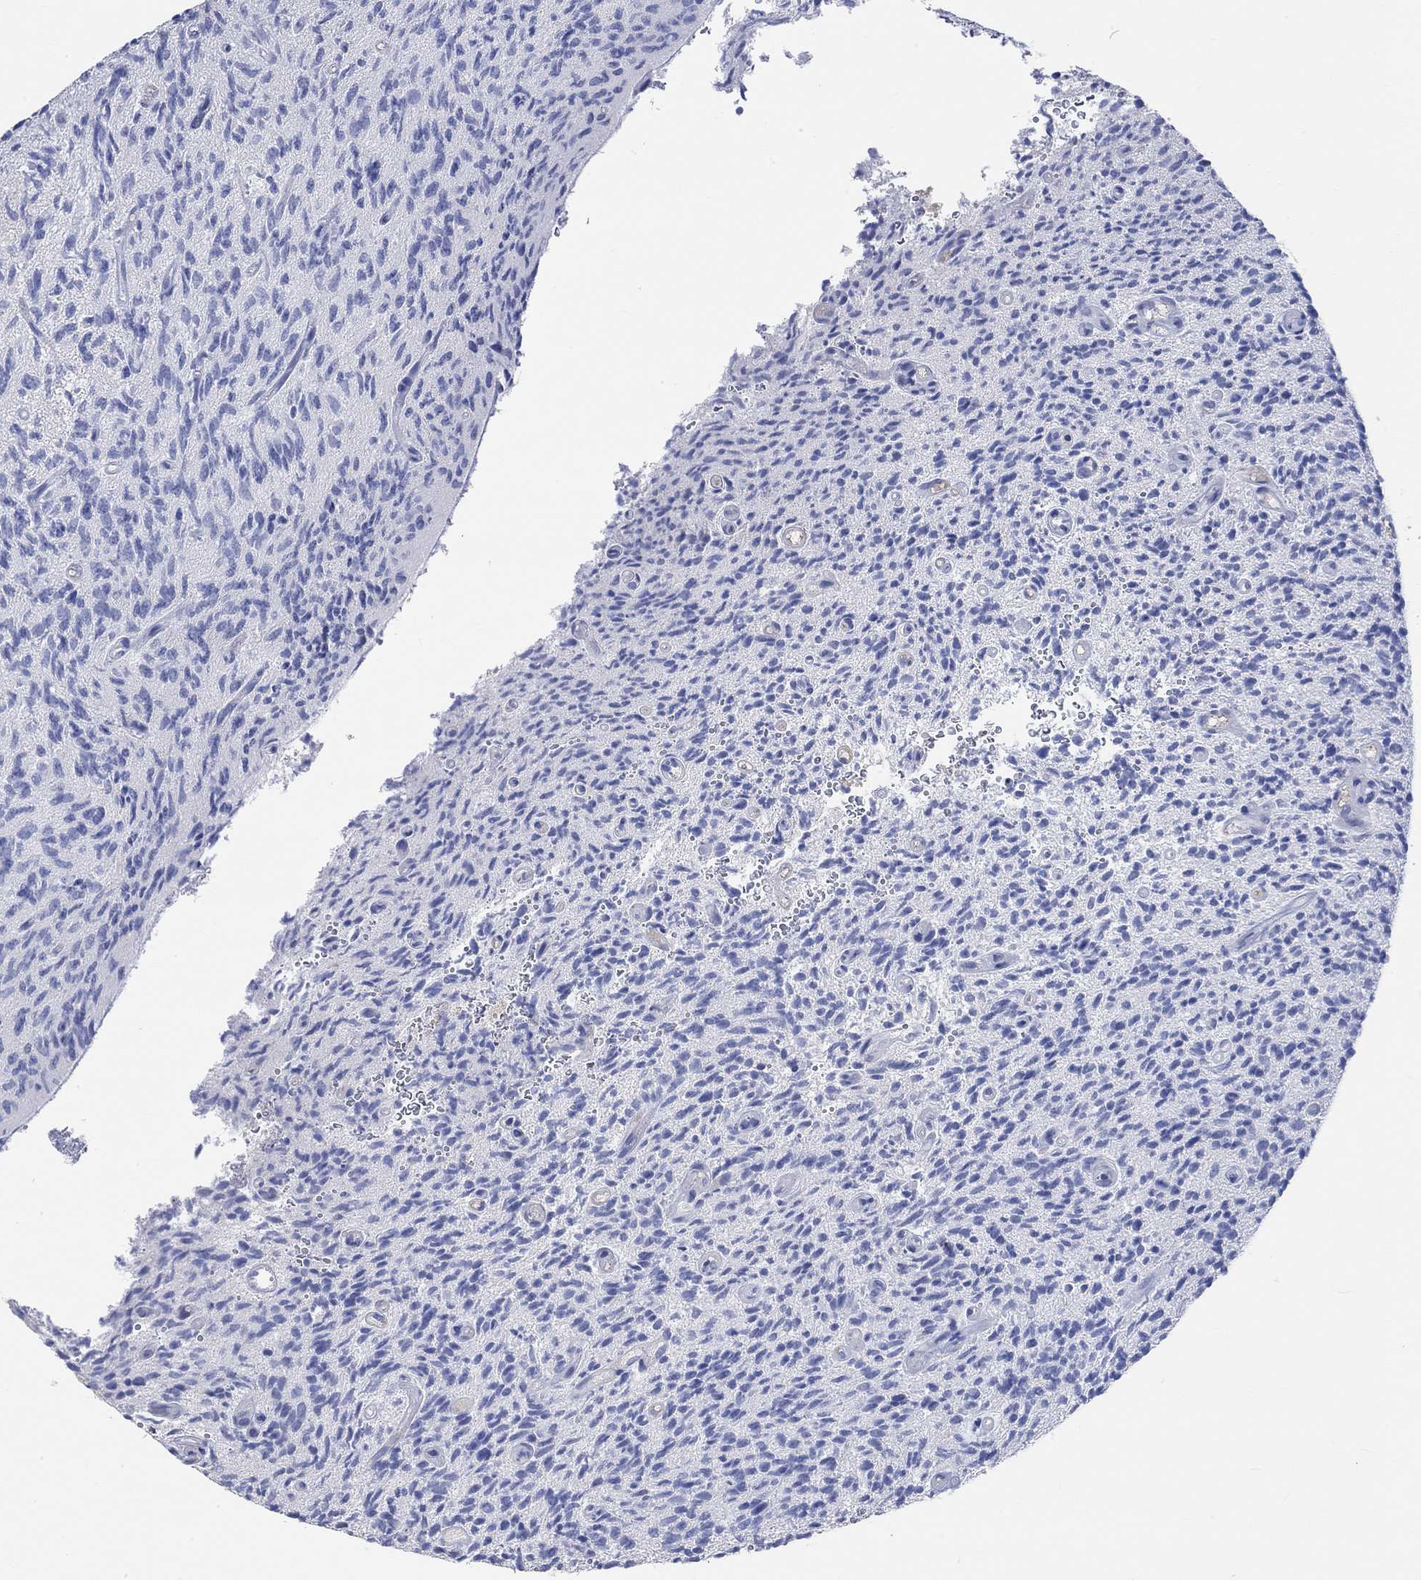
{"staining": {"intensity": "negative", "quantity": "none", "location": "none"}, "tissue": "glioma", "cell_type": "Tumor cells", "image_type": "cancer", "snomed": [{"axis": "morphology", "description": "Glioma, malignant, High grade"}, {"axis": "topography", "description": "Brain"}], "caption": "Protein analysis of malignant glioma (high-grade) demonstrates no significant expression in tumor cells.", "gene": "PNMA5", "patient": {"sex": "male", "age": 64}}